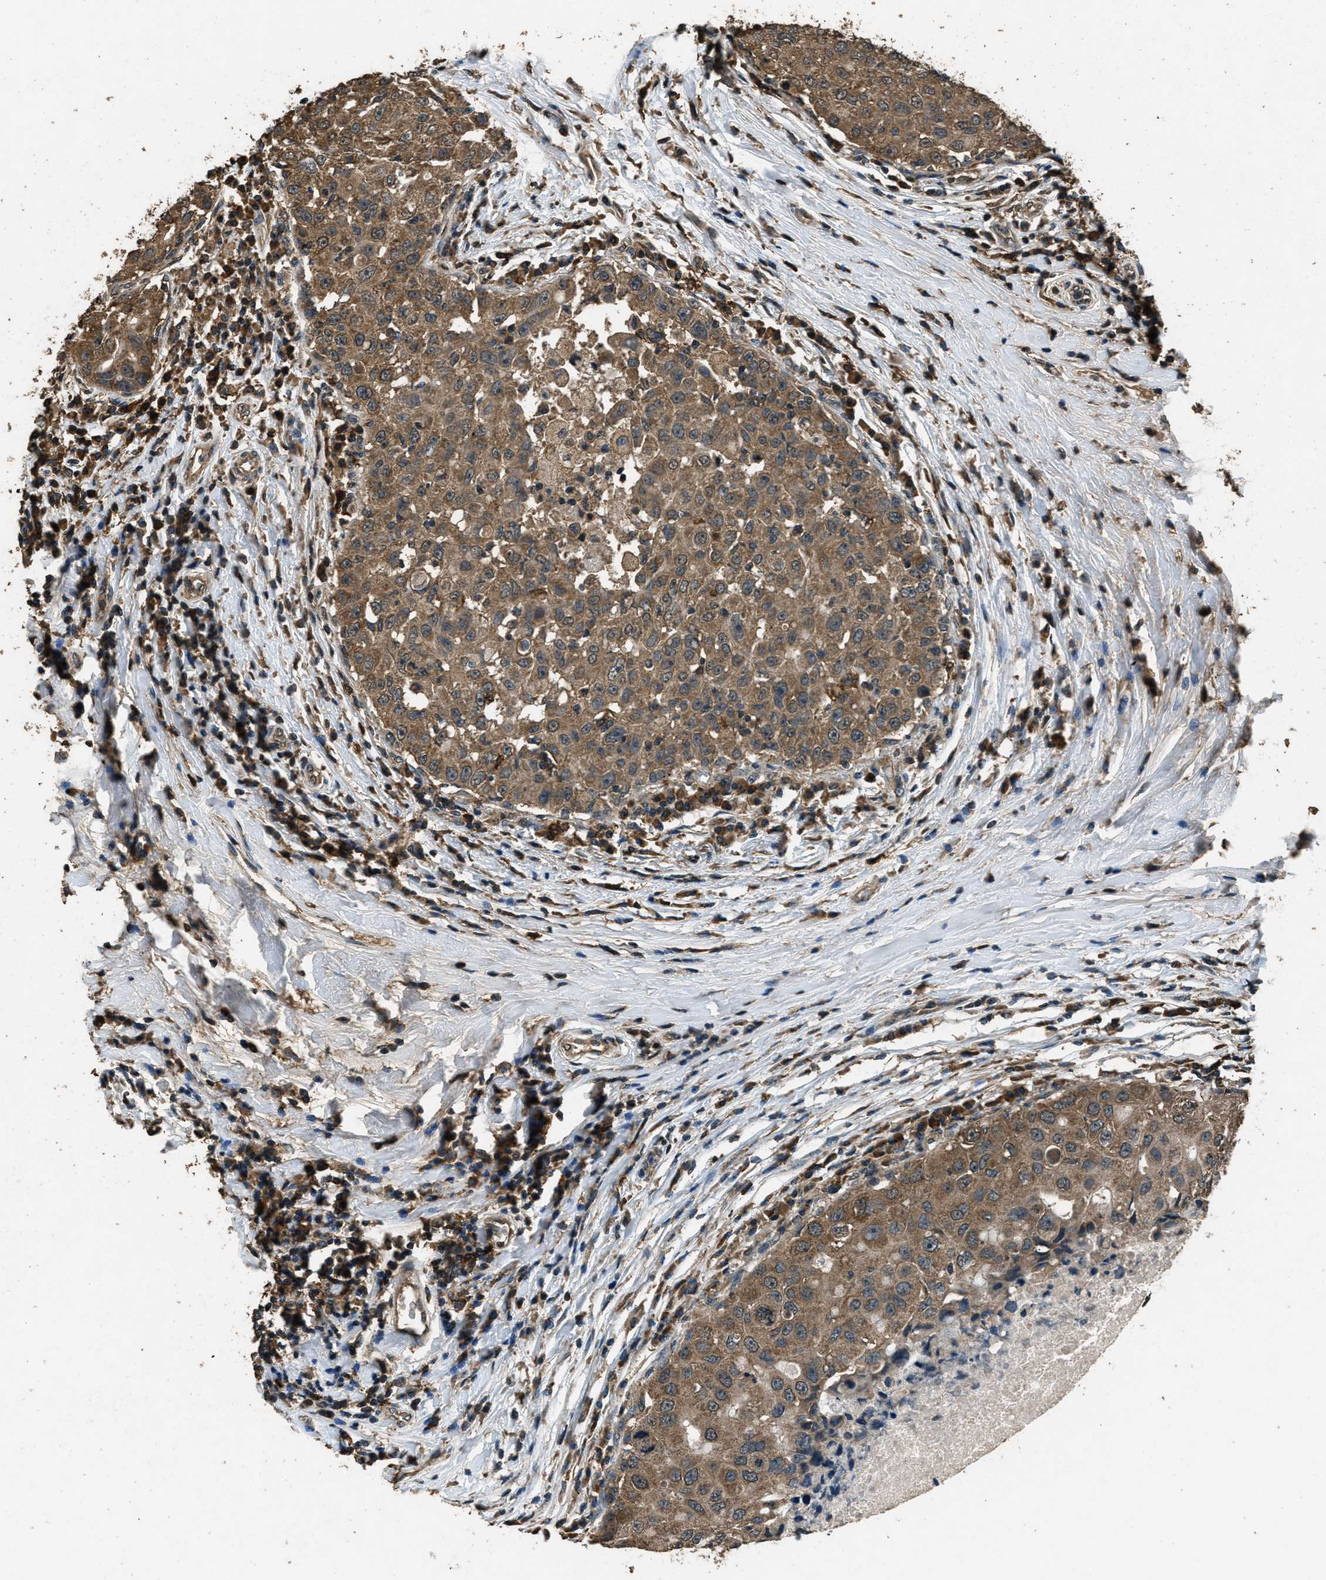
{"staining": {"intensity": "moderate", "quantity": ">75%", "location": "cytoplasmic/membranous"}, "tissue": "breast cancer", "cell_type": "Tumor cells", "image_type": "cancer", "snomed": [{"axis": "morphology", "description": "Duct carcinoma"}, {"axis": "topography", "description": "Breast"}], "caption": "A brown stain labels moderate cytoplasmic/membranous staining of a protein in human breast cancer (invasive ductal carcinoma) tumor cells.", "gene": "SALL3", "patient": {"sex": "female", "age": 27}}